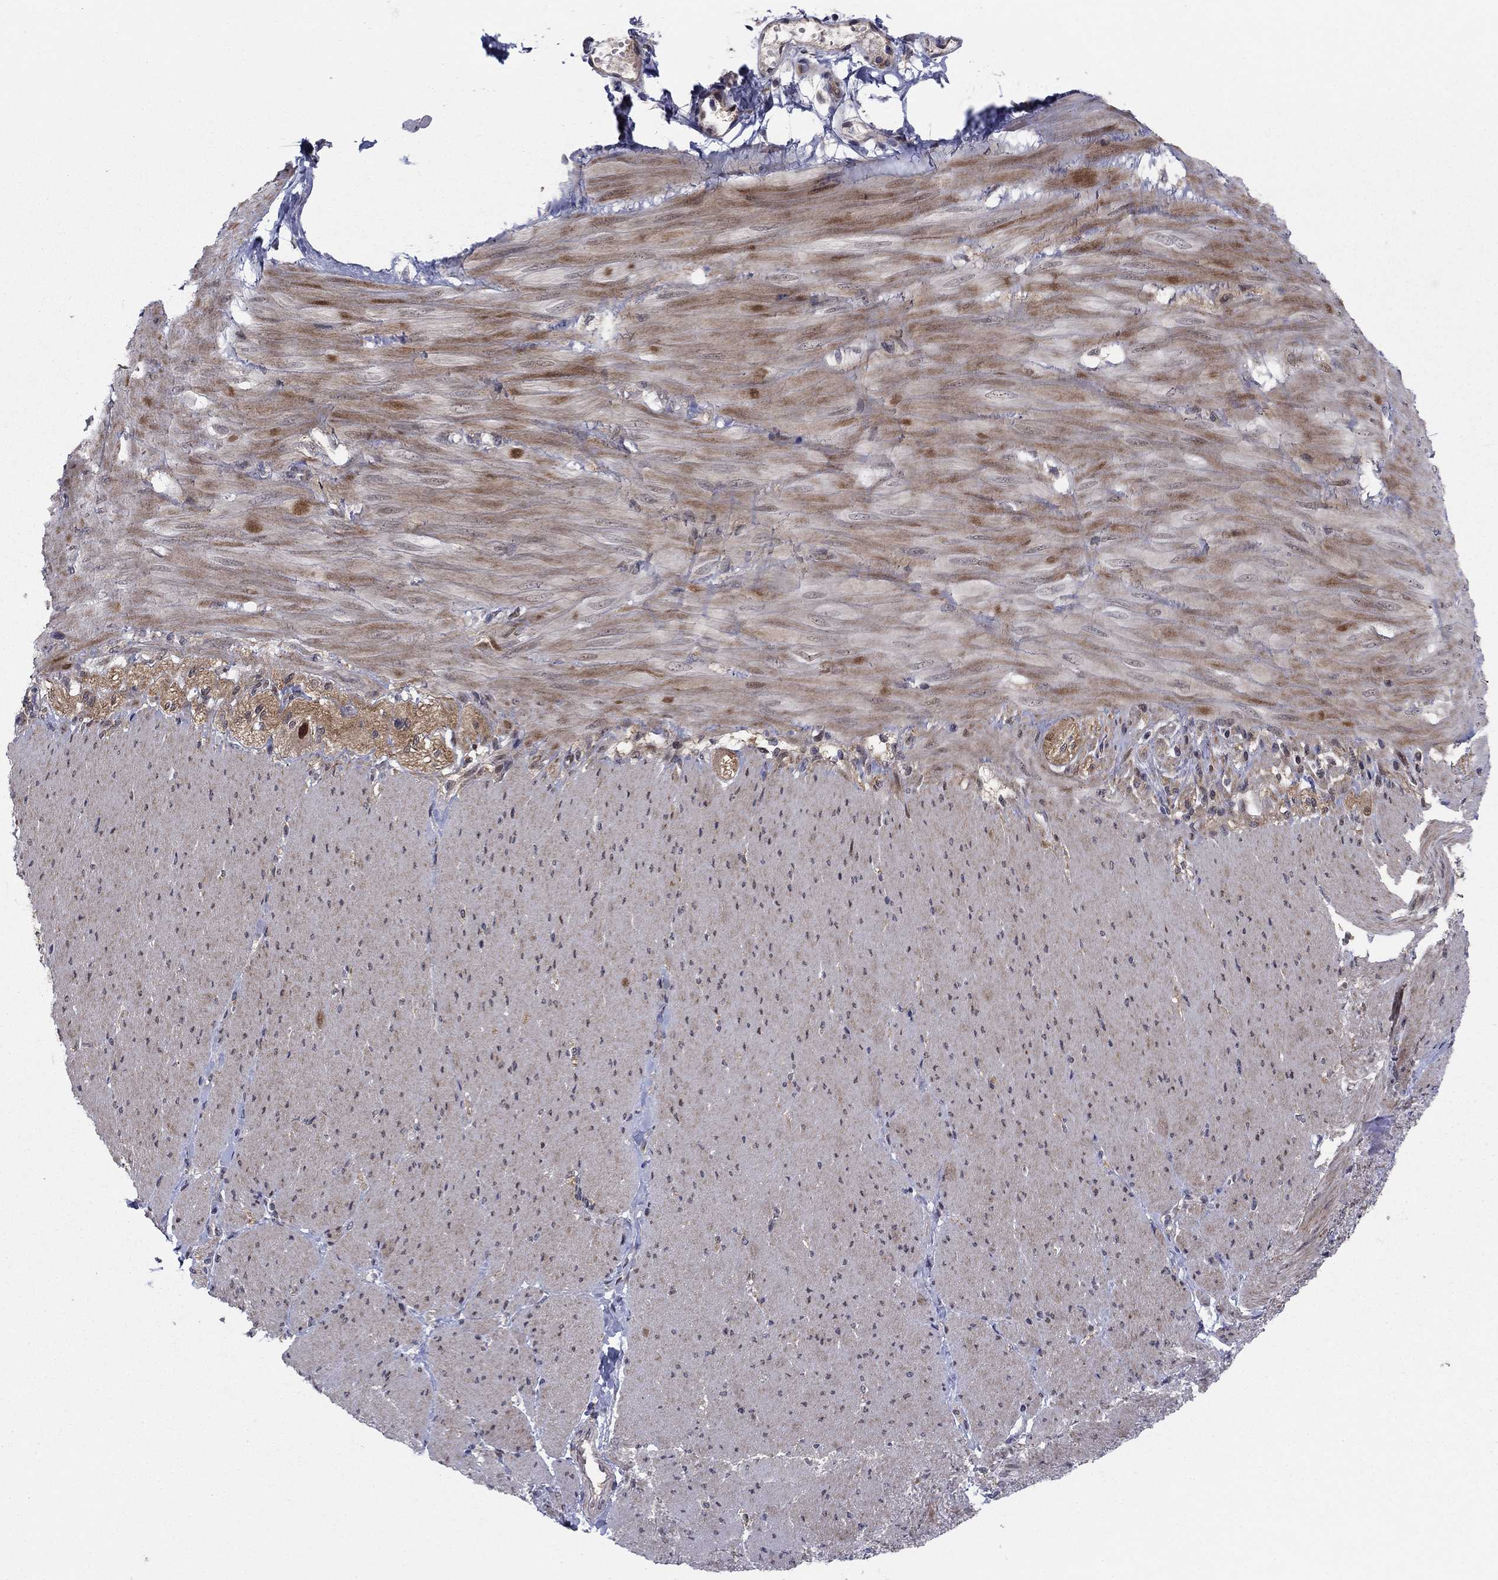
{"staining": {"intensity": "negative", "quantity": "none", "location": "none"}, "tissue": "adipose tissue", "cell_type": "Adipocytes", "image_type": "normal", "snomed": [{"axis": "morphology", "description": "Normal tissue, NOS"}, {"axis": "topography", "description": "Smooth muscle"}, {"axis": "topography", "description": "Duodenum"}, {"axis": "topography", "description": "Peripheral nerve tissue"}], "caption": "Normal adipose tissue was stained to show a protein in brown. There is no significant positivity in adipocytes.", "gene": "PSMC1", "patient": {"sex": "female", "age": 61}}